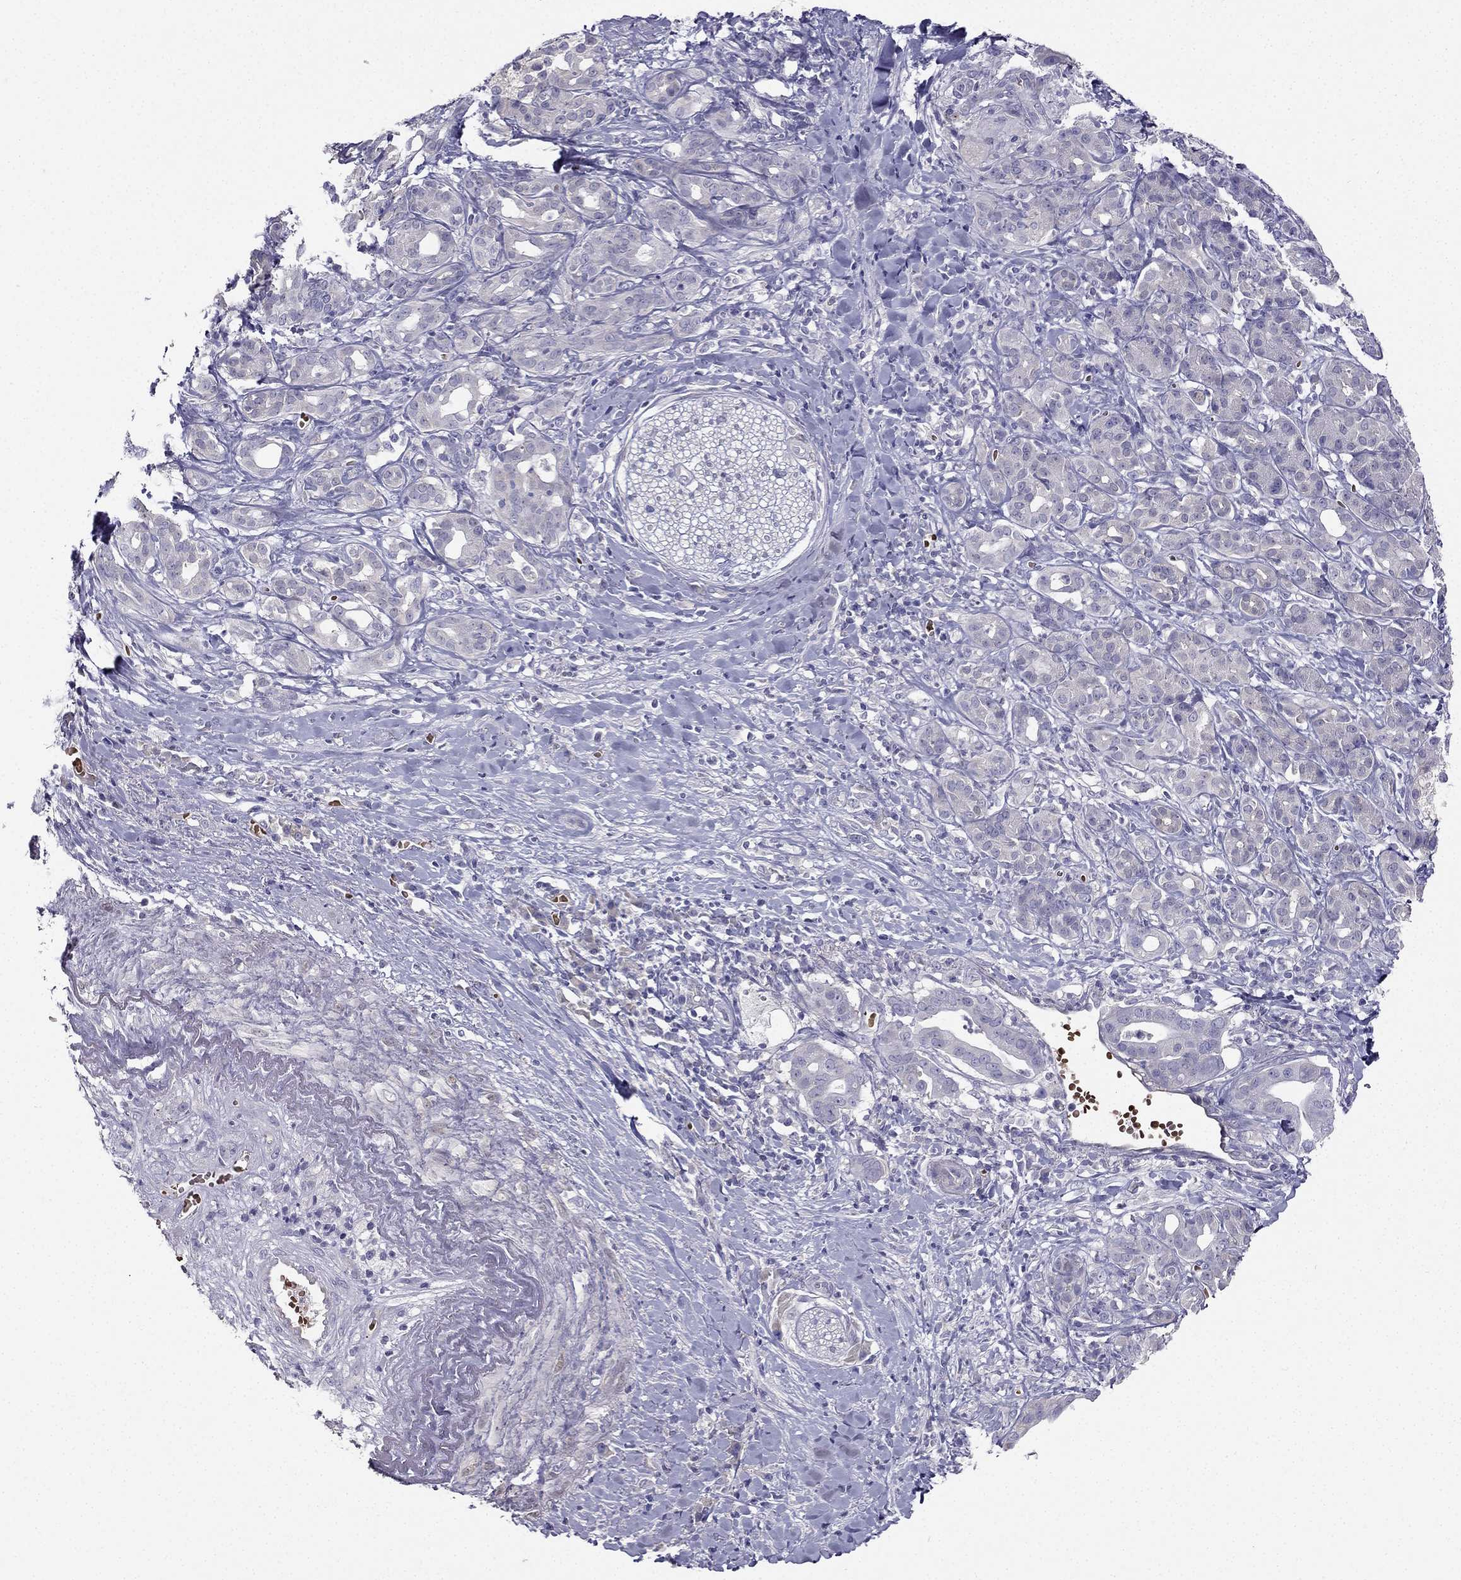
{"staining": {"intensity": "weak", "quantity": "<25%", "location": "cytoplasmic/membranous"}, "tissue": "pancreatic cancer", "cell_type": "Tumor cells", "image_type": "cancer", "snomed": [{"axis": "morphology", "description": "Adenocarcinoma, NOS"}, {"axis": "topography", "description": "Pancreas"}], "caption": "Immunohistochemistry of adenocarcinoma (pancreatic) displays no positivity in tumor cells.", "gene": "RSPH14", "patient": {"sex": "male", "age": 61}}